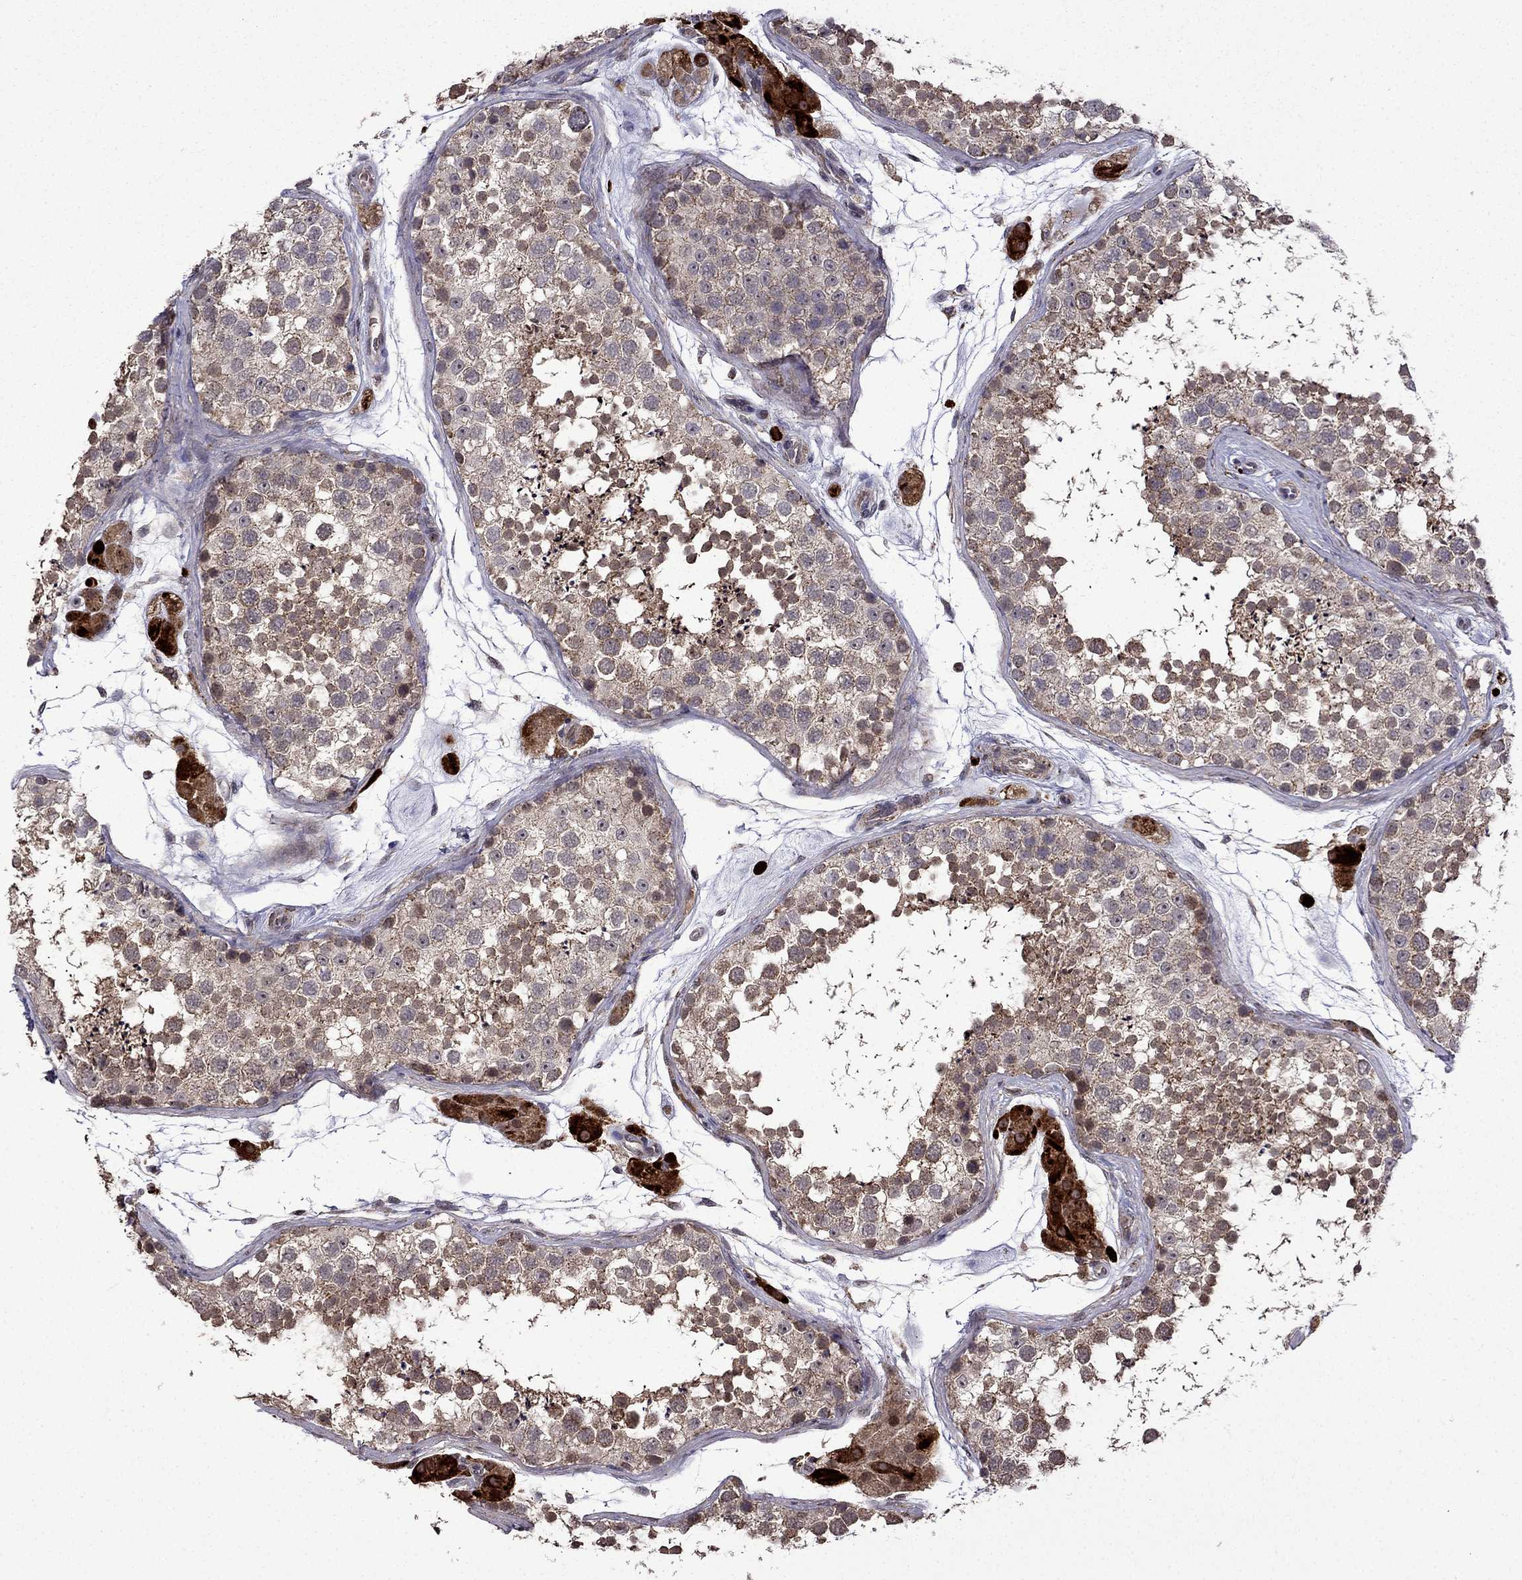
{"staining": {"intensity": "moderate", "quantity": "25%-75%", "location": "cytoplasmic/membranous"}, "tissue": "testis", "cell_type": "Cells in seminiferous ducts", "image_type": "normal", "snomed": [{"axis": "morphology", "description": "Normal tissue, NOS"}, {"axis": "topography", "description": "Testis"}], "caption": "Testis stained with a protein marker displays moderate staining in cells in seminiferous ducts.", "gene": "TAB2", "patient": {"sex": "male", "age": 41}}